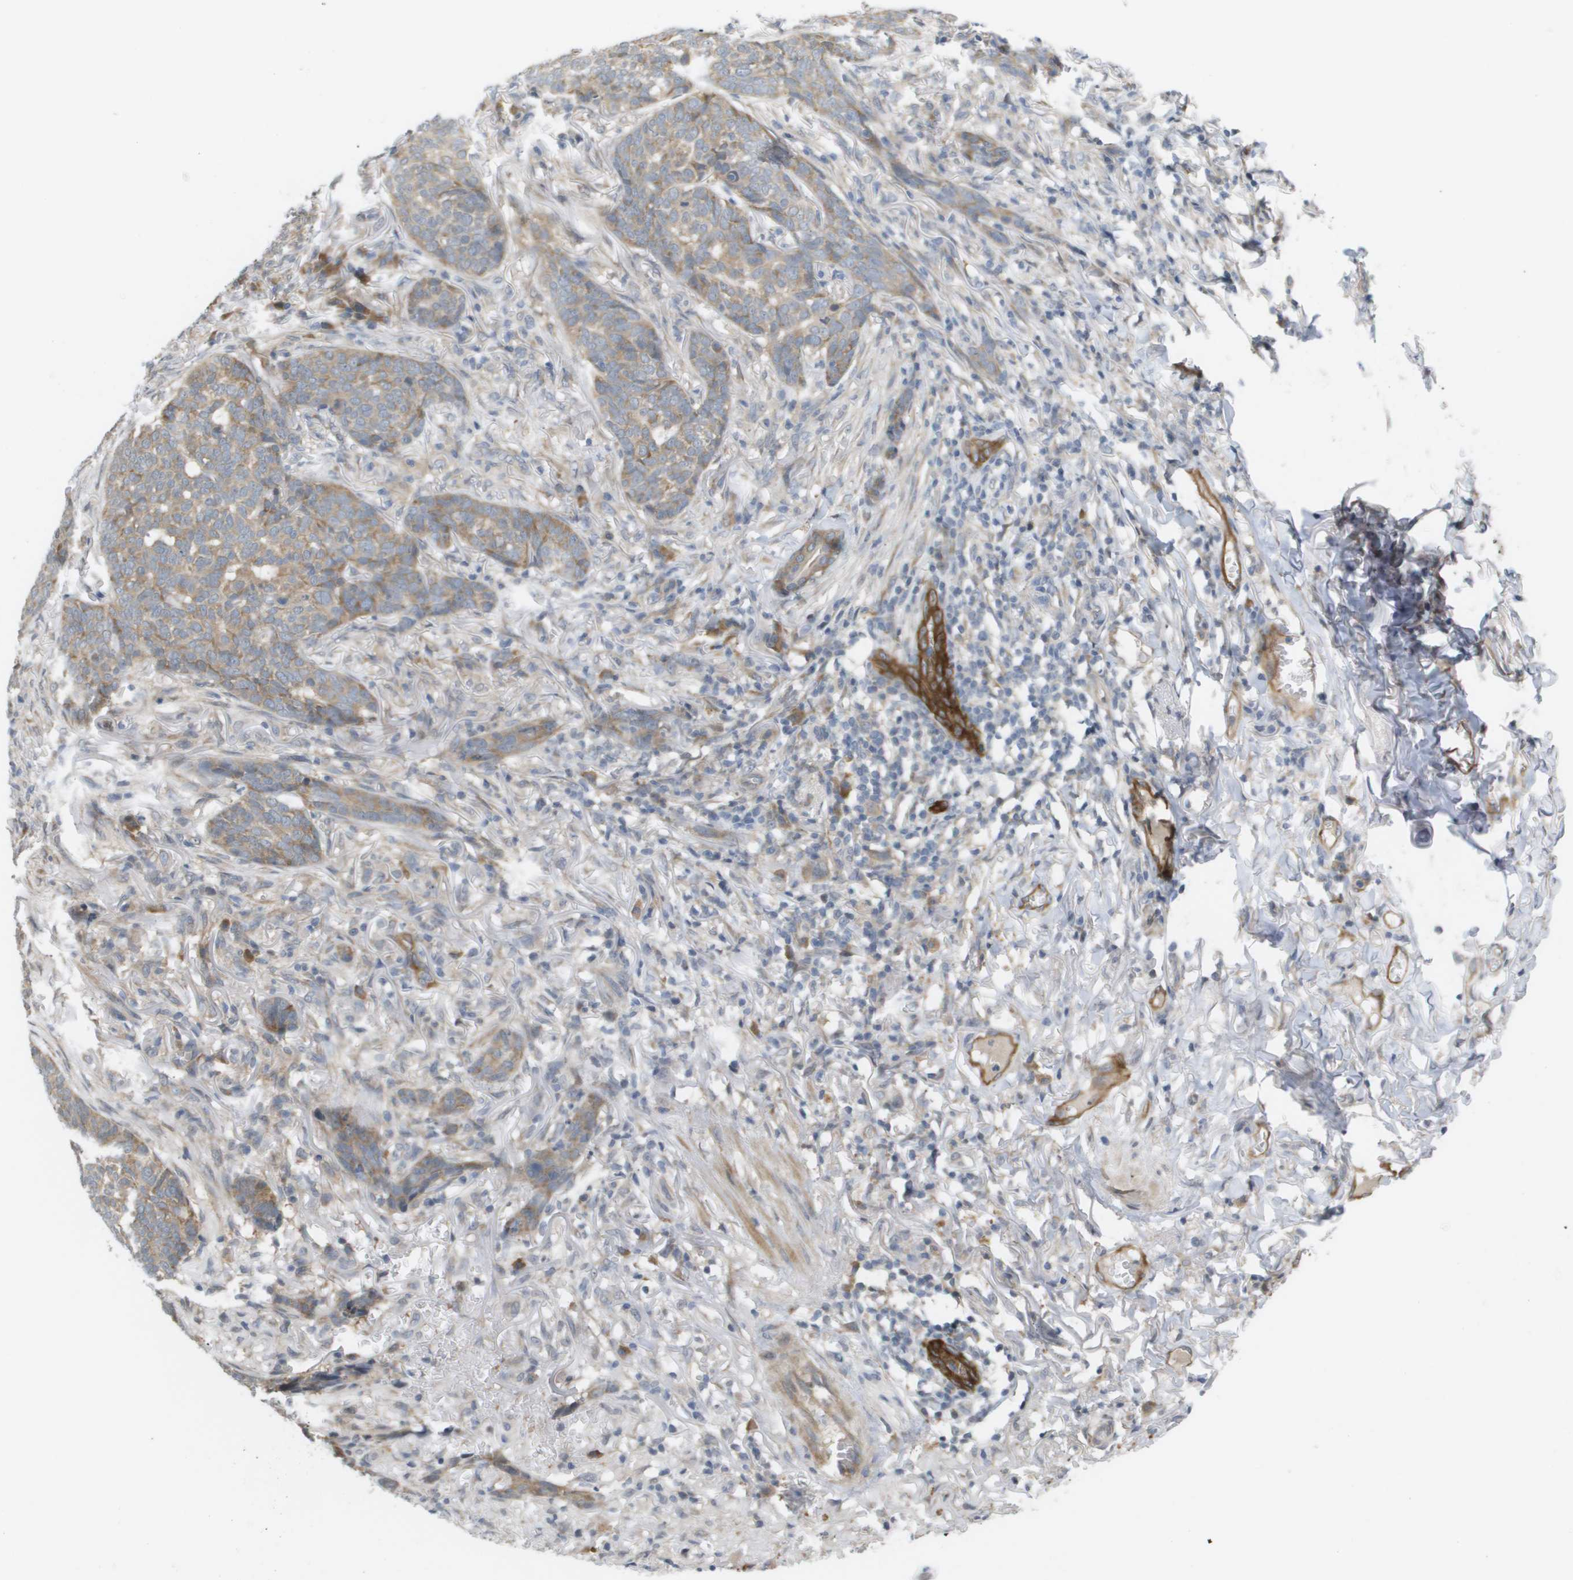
{"staining": {"intensity": "weak", "quantity": ">75%", "location": "cytoplasmic/membranous"}, "tissue": "skin cancer", "cell_type": "Tumor cells", "image_type": "cancer", "snomed": [{"axis": "morphology", "description": "Basal cell carcinoma"}, {"axis": "topography", "description": "Skin"}], "caption": "A photomicrograph of skin basal cell carcinoma stained for a protein demonstrates weak cytoplasmic/membranous brown staining in tumor cells.", "gene": "MARCHF8", "patient": {"sex": "male", "age": 85}}